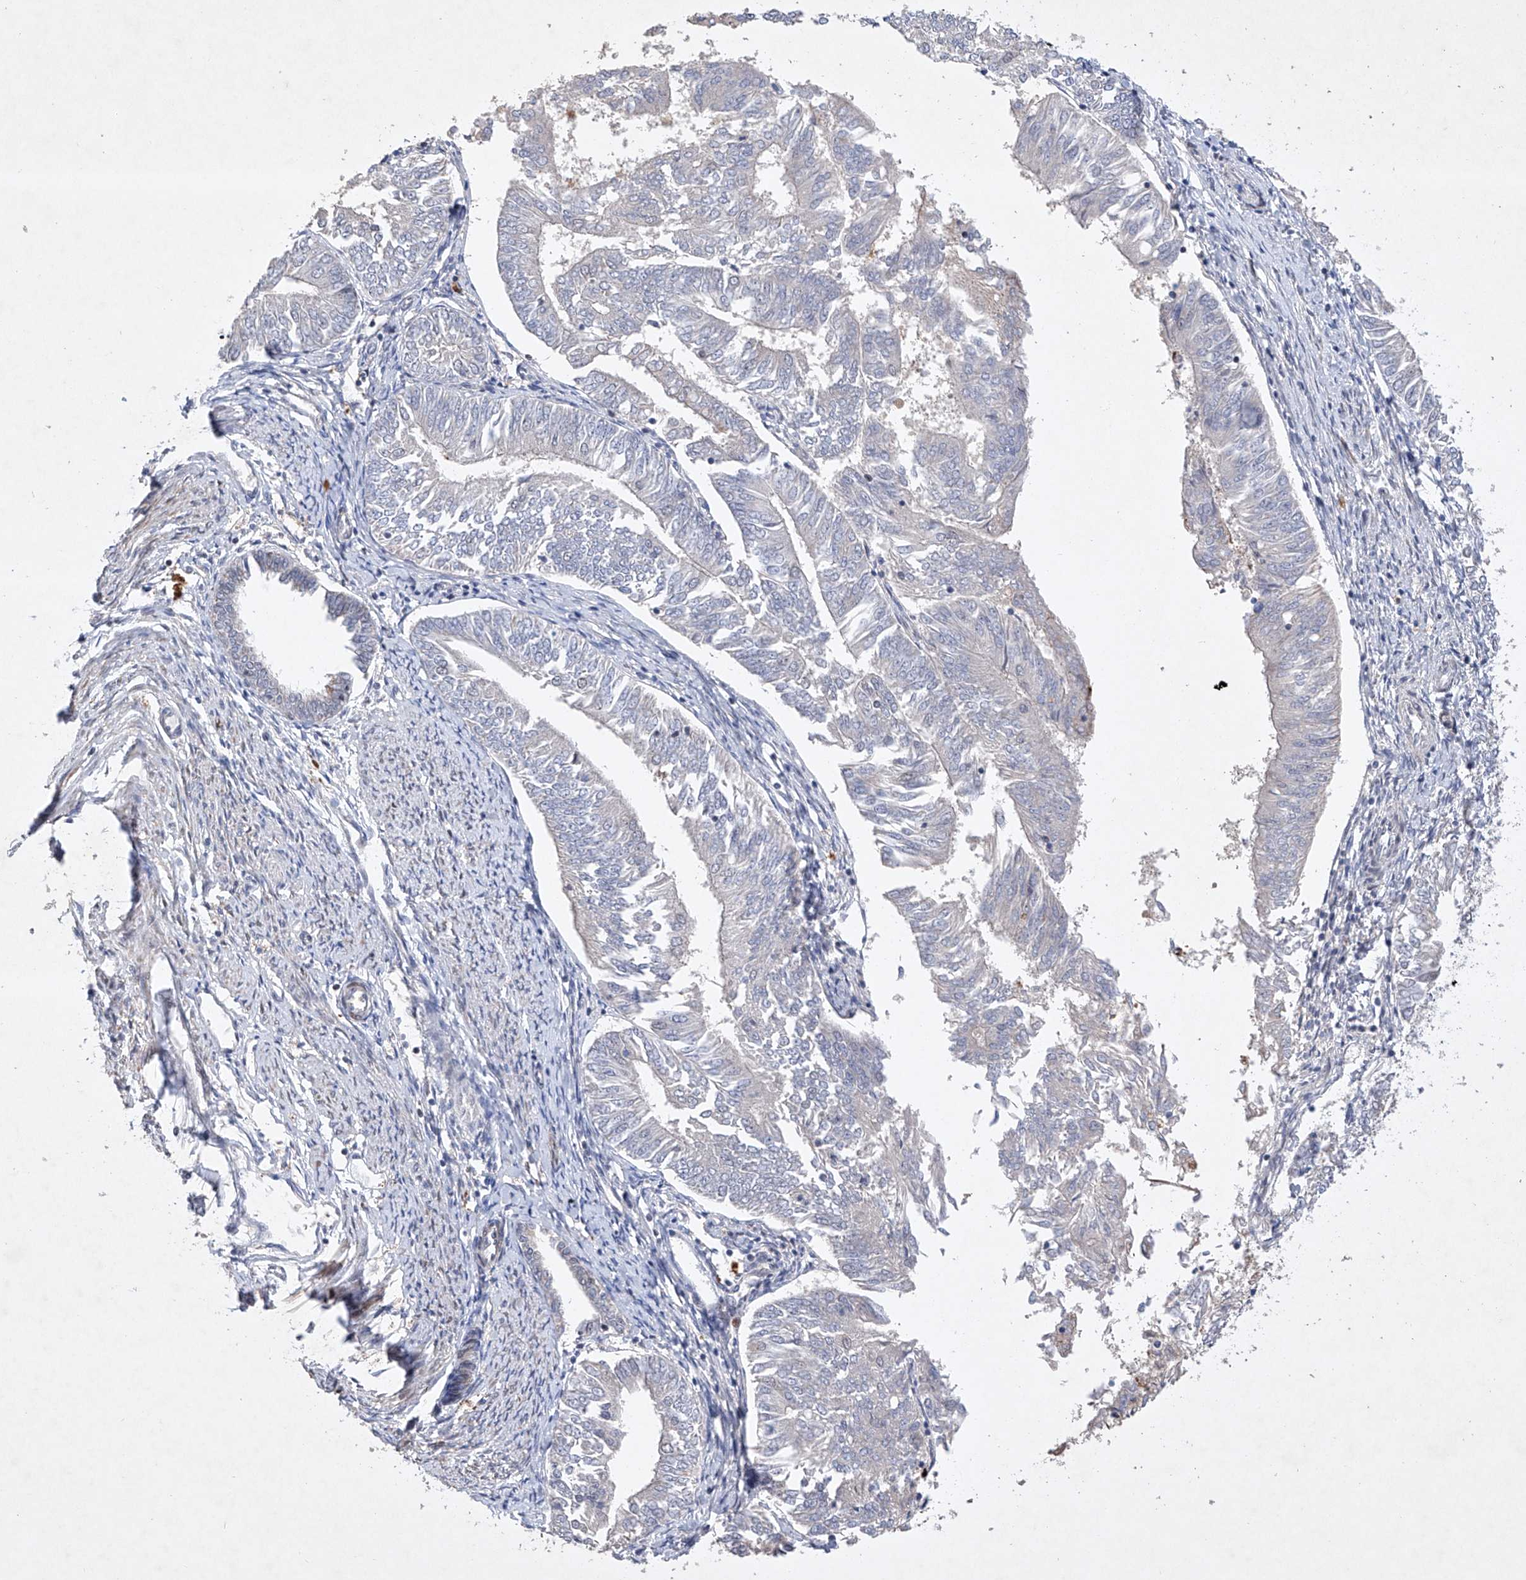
{"staining": {"intensity": "negative", "quantity": "none", "location": "none"}, "tissue": "endometrial cancer", "cell_type": "Tumor cells", "image_type": "cancer", "snomed": [{"axis": "morphology", "description": "Adenocarcinoma, NOS"}, {"axis": "topography", "description": "Endometrium"}], "caption": "High power microscopy image of an immunohistochemistry (IHC) image of adenocarcinoma (endometrial), revealing no significant staining in tumor cells. (DAB immunohistochemistry visualized using brightfield microscopy, high magnification).", "gene": "AFG1L", "patient": {"sex": "female", "age": 58}}